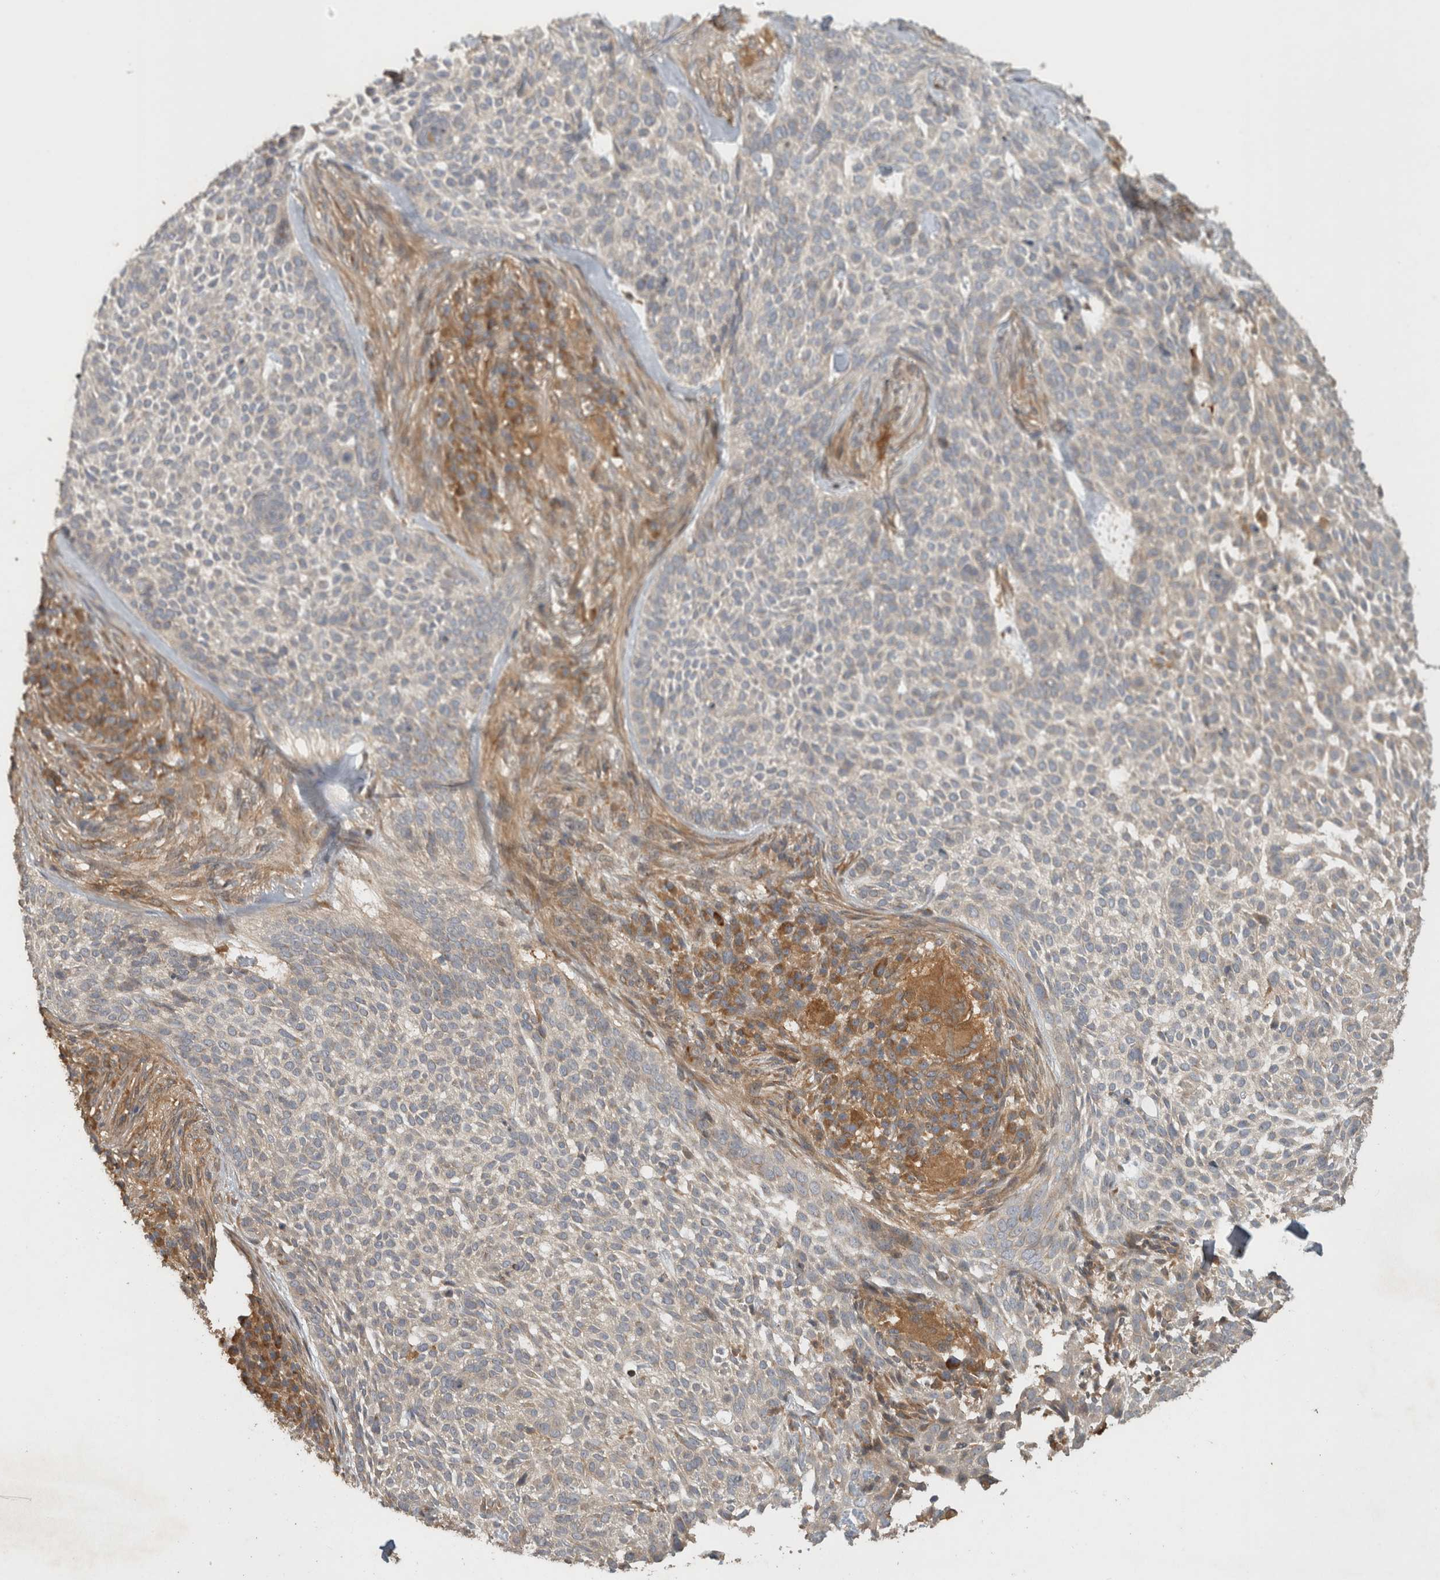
{"staining": {"intensity": "negative", "quantity": "none", "location": "none"}, "tissue": "skin cancer", "cell_type": "Tumor cells", "image_type": "cancer", "snomed": [{"axis": "morphology", "description": "Basal cell carcinoma"}, {"axis": "topography", "description": "Skin"}], "caption": "Immunohistochemistry photomicrograph of human skin cancer stained for a protein (brown), which displays no positivity in tumor cells.", "gene": "VEPH1", "patient": {"sex": "female", "age": 64}}